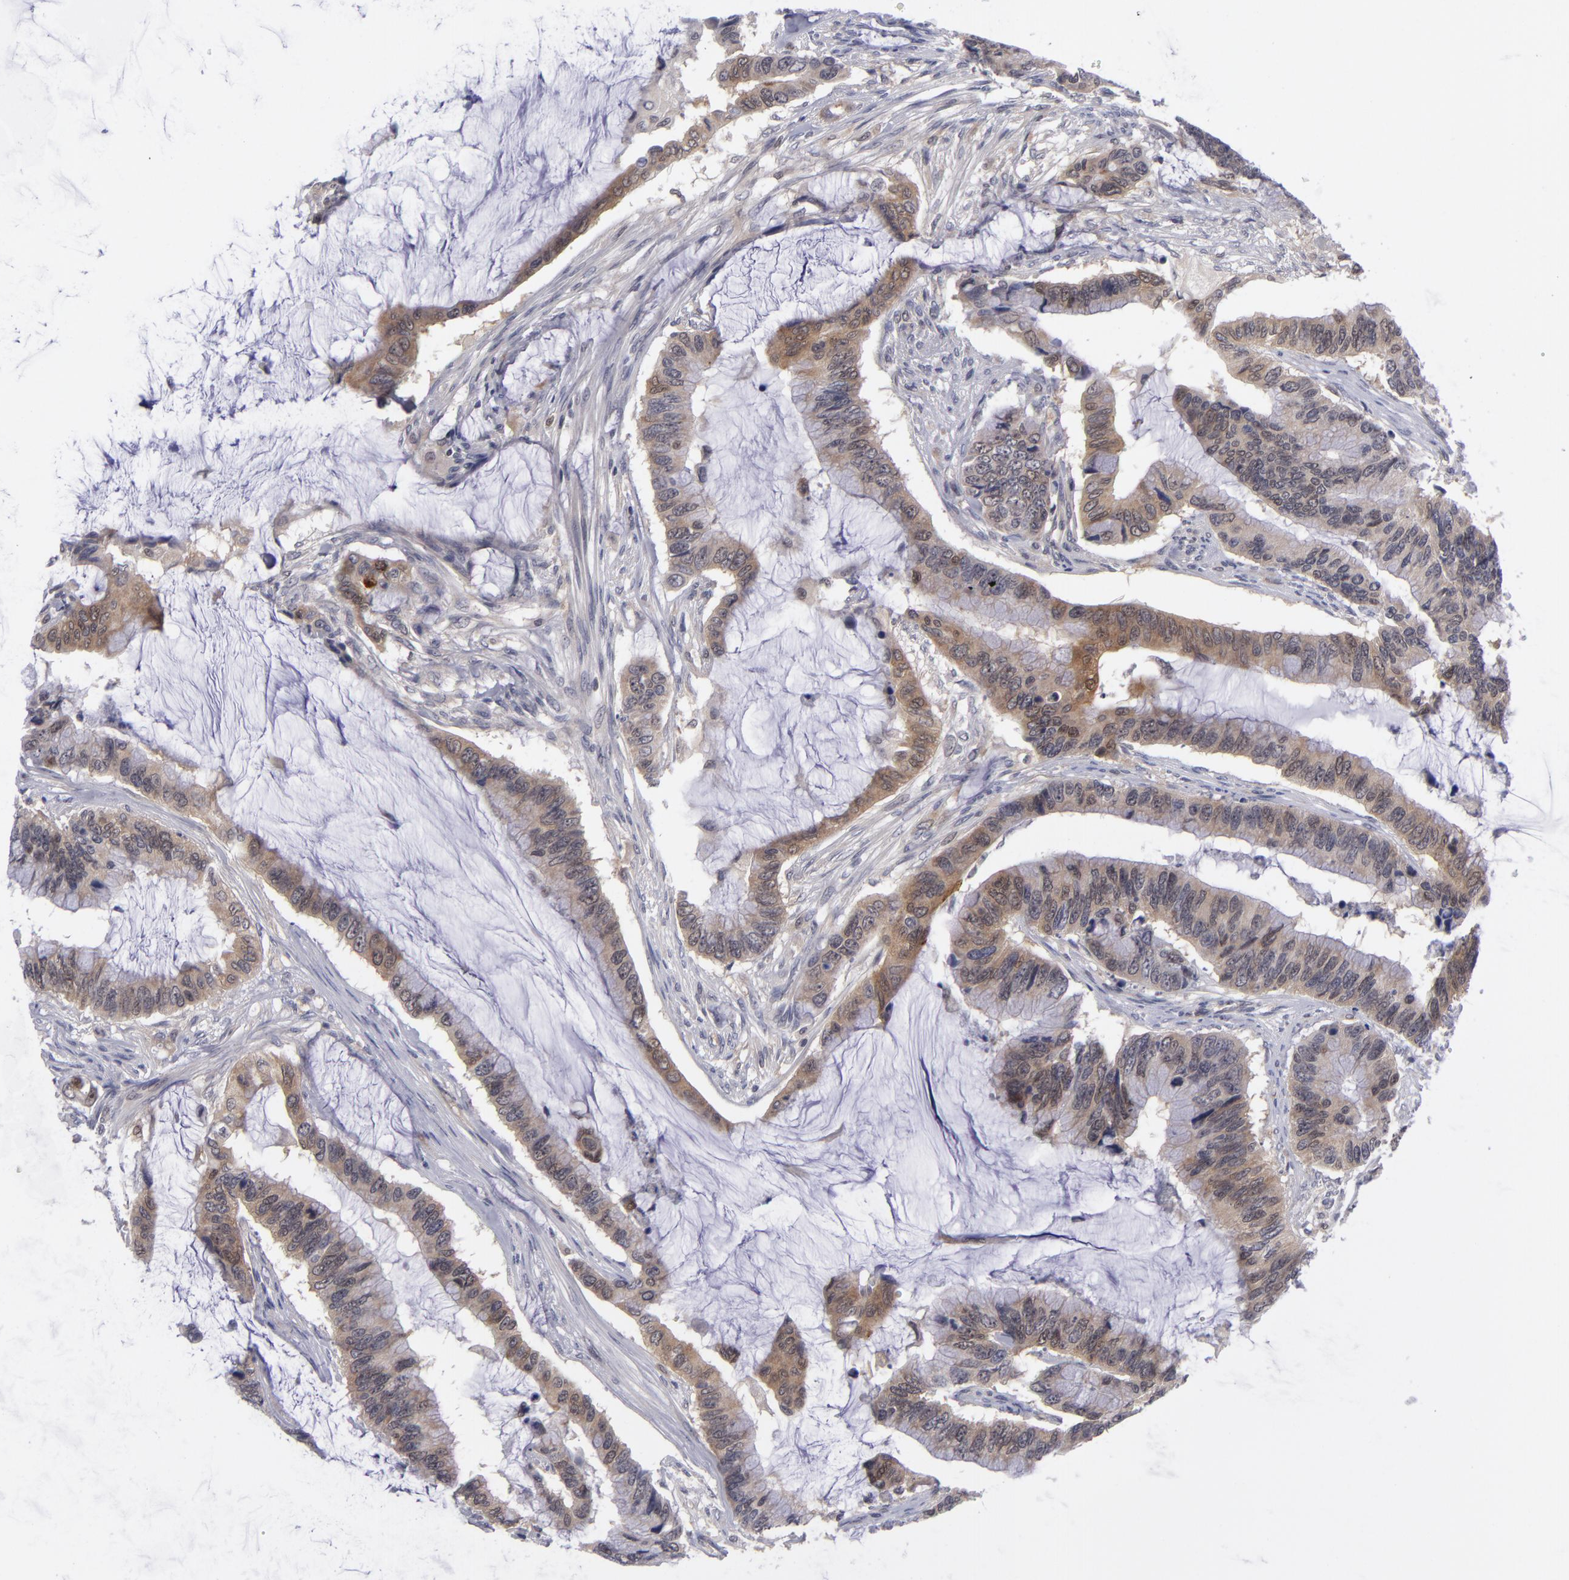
{"staining": {"intensity": "moderate", "quantity": "25%-75%", "location": "cytoplasmic/membranous"}, "tissue": "colorectal cancer", "cell_type": "Tumor cells", "image_type": "cancer", "snomed": [{"axis": "morphology", "description": "Adenocarcinoma, NOS"}, {"axis": "topography", "description": "Rectum"}], "caption": "High-power microscopy captured an immunohistochemistry photomicrograph of colorectal cancer (adenocarcinoma), revealing moderate cytoplasmic/membranous staining in approximately 25%-75% of tumor cells. (Stains: DAB in brown, nuclei in blue, Microscopy: brightfield microscopy at high magnification).", "gene": "BCL10", "patient": {"sex": "female", "age": 59}}